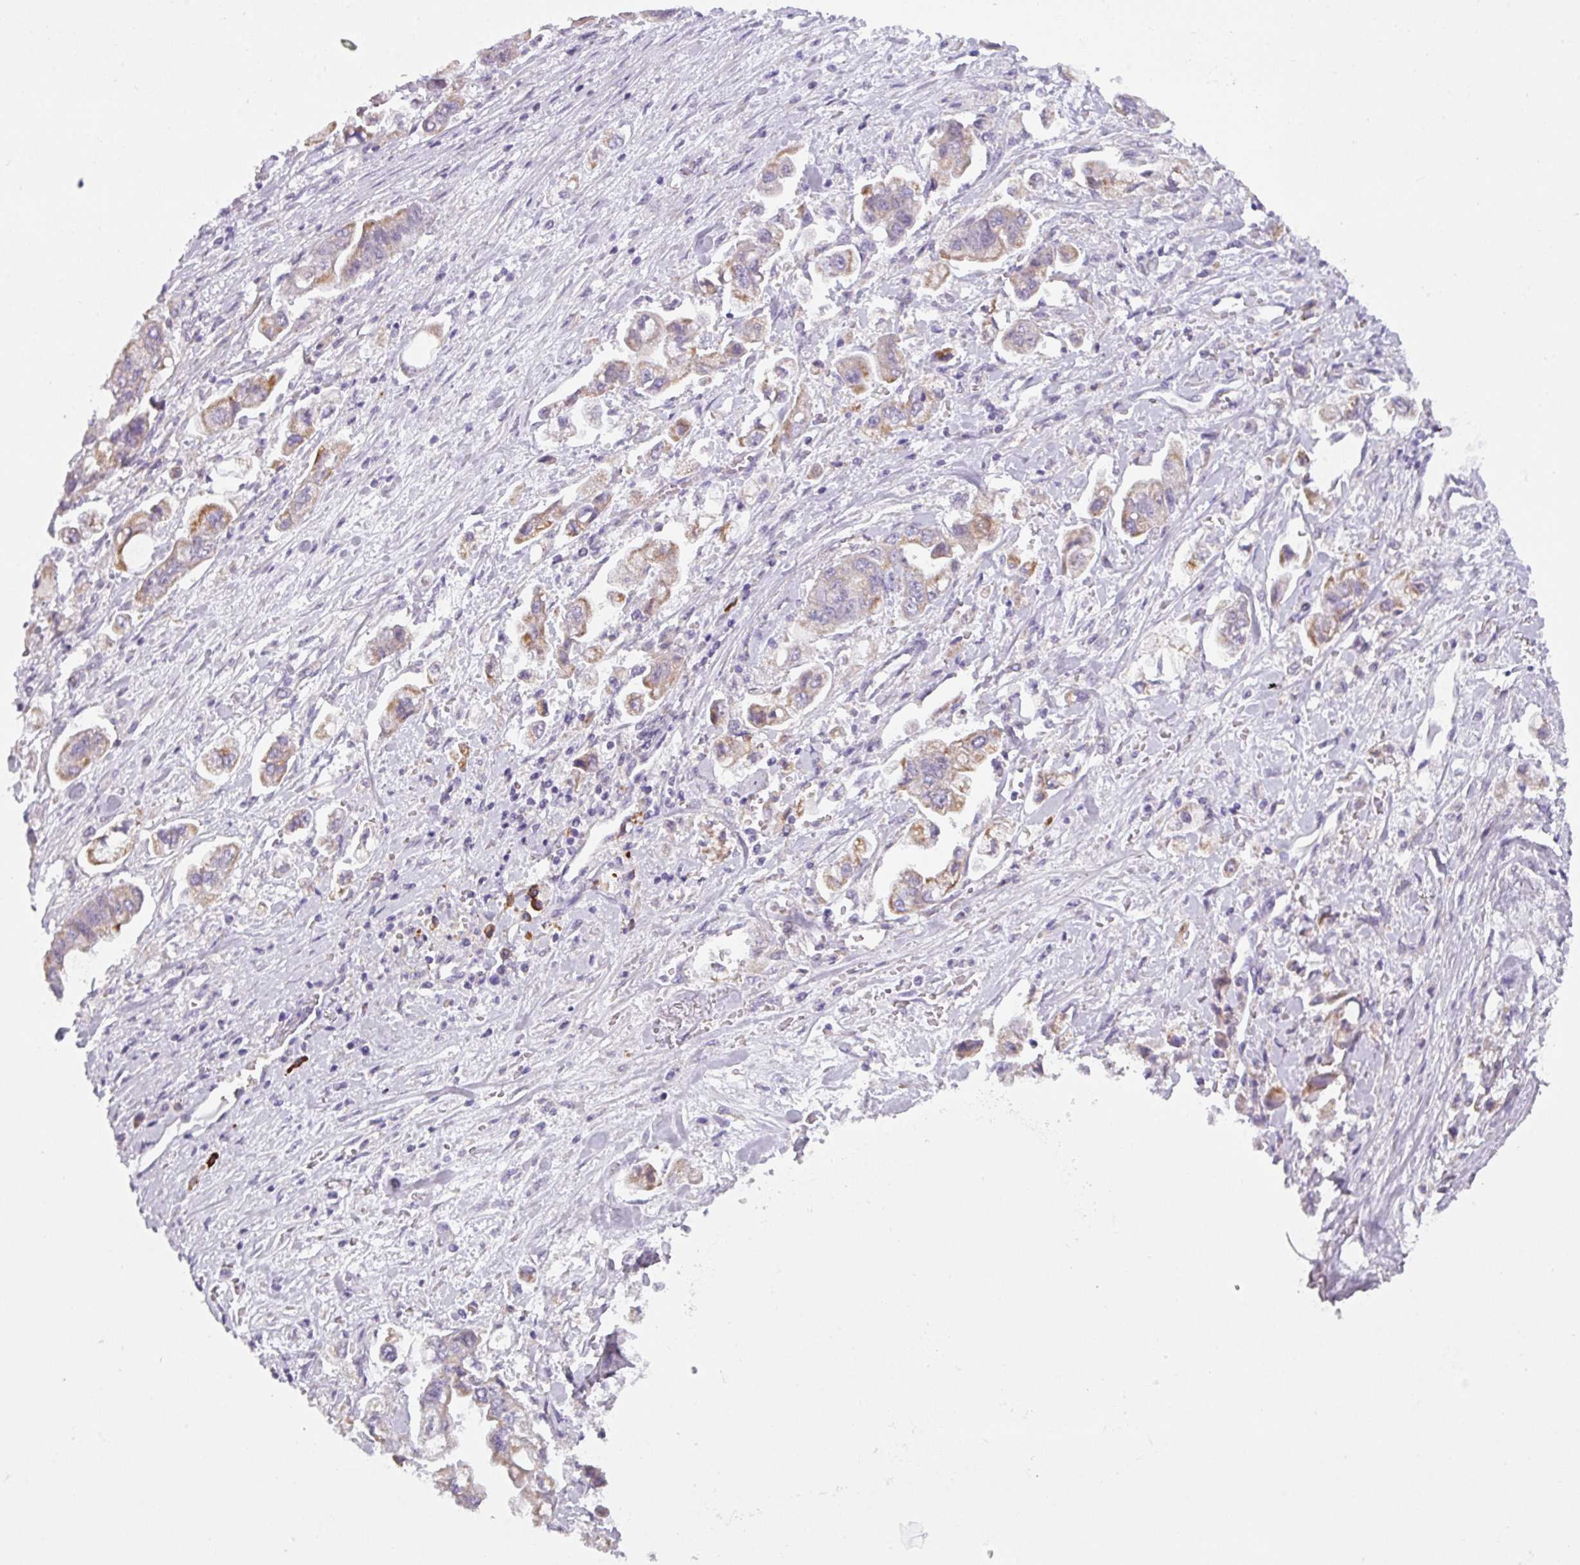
{"staining": {"intensity": "weak", "quantity": "25%-75%", "location": "cytoplasmic/membranous"}, "tissue": "stomach cancer", "cell_type": "Tumor cells", "image_type": "cancer", "snomed": [{"axis": "morphology", "description": "Adenocarcinoma, NOS"}, {"axis": "topography", "description": "Stomach"}], "caption": "Immunohistochemistry (IHC) histopathology image of stomach adenocarcinoma stained for a protein (brown), which exhibits low levels of weak cytoplasmic/membranous positivity in about 25%-75% of tumor cells.", "gene": "C2orf68", "patient": {"sex": "male", "age": 62}}